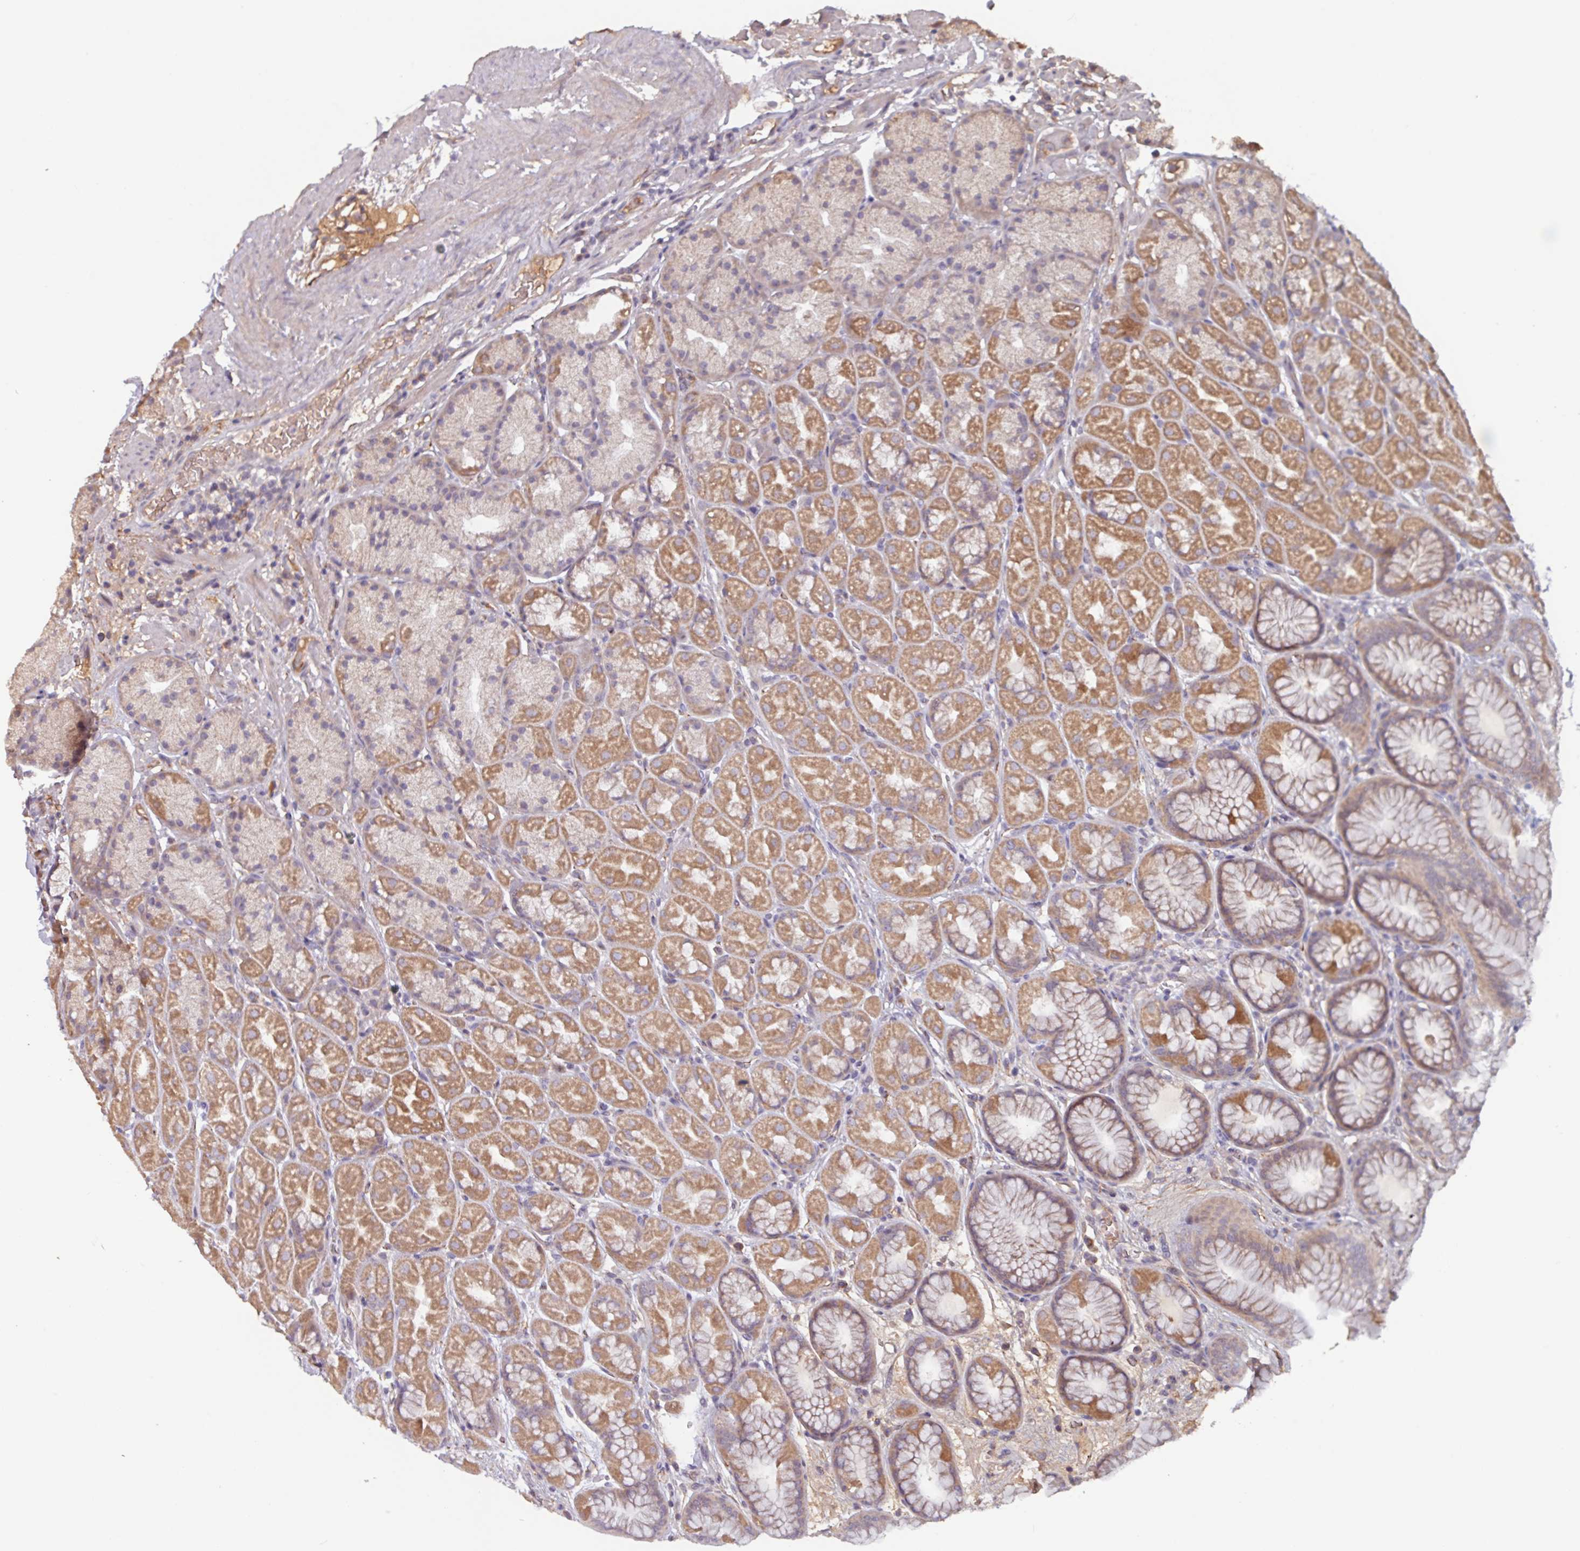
{"staining": {"intensity": "moderate", "quantity": ">75%", "location": "cytoplasmic/membranous"}, "tissue": "stomach", "cell_type": "Glandular cells", "image_type": "normal", "snomed": [{"axis": "morphology", "description": "Normal tissue, NOS"}, {"axis": "topography", "description": "Stomach, lower"}], "caption": "Protein staining of unremarkable stomach reveals moderate cytoplasmic/membranous positivity in approximately >75% of glandular cells.", "gene": "TMEM88", "patient": {"sex": "male", "age": 67}}